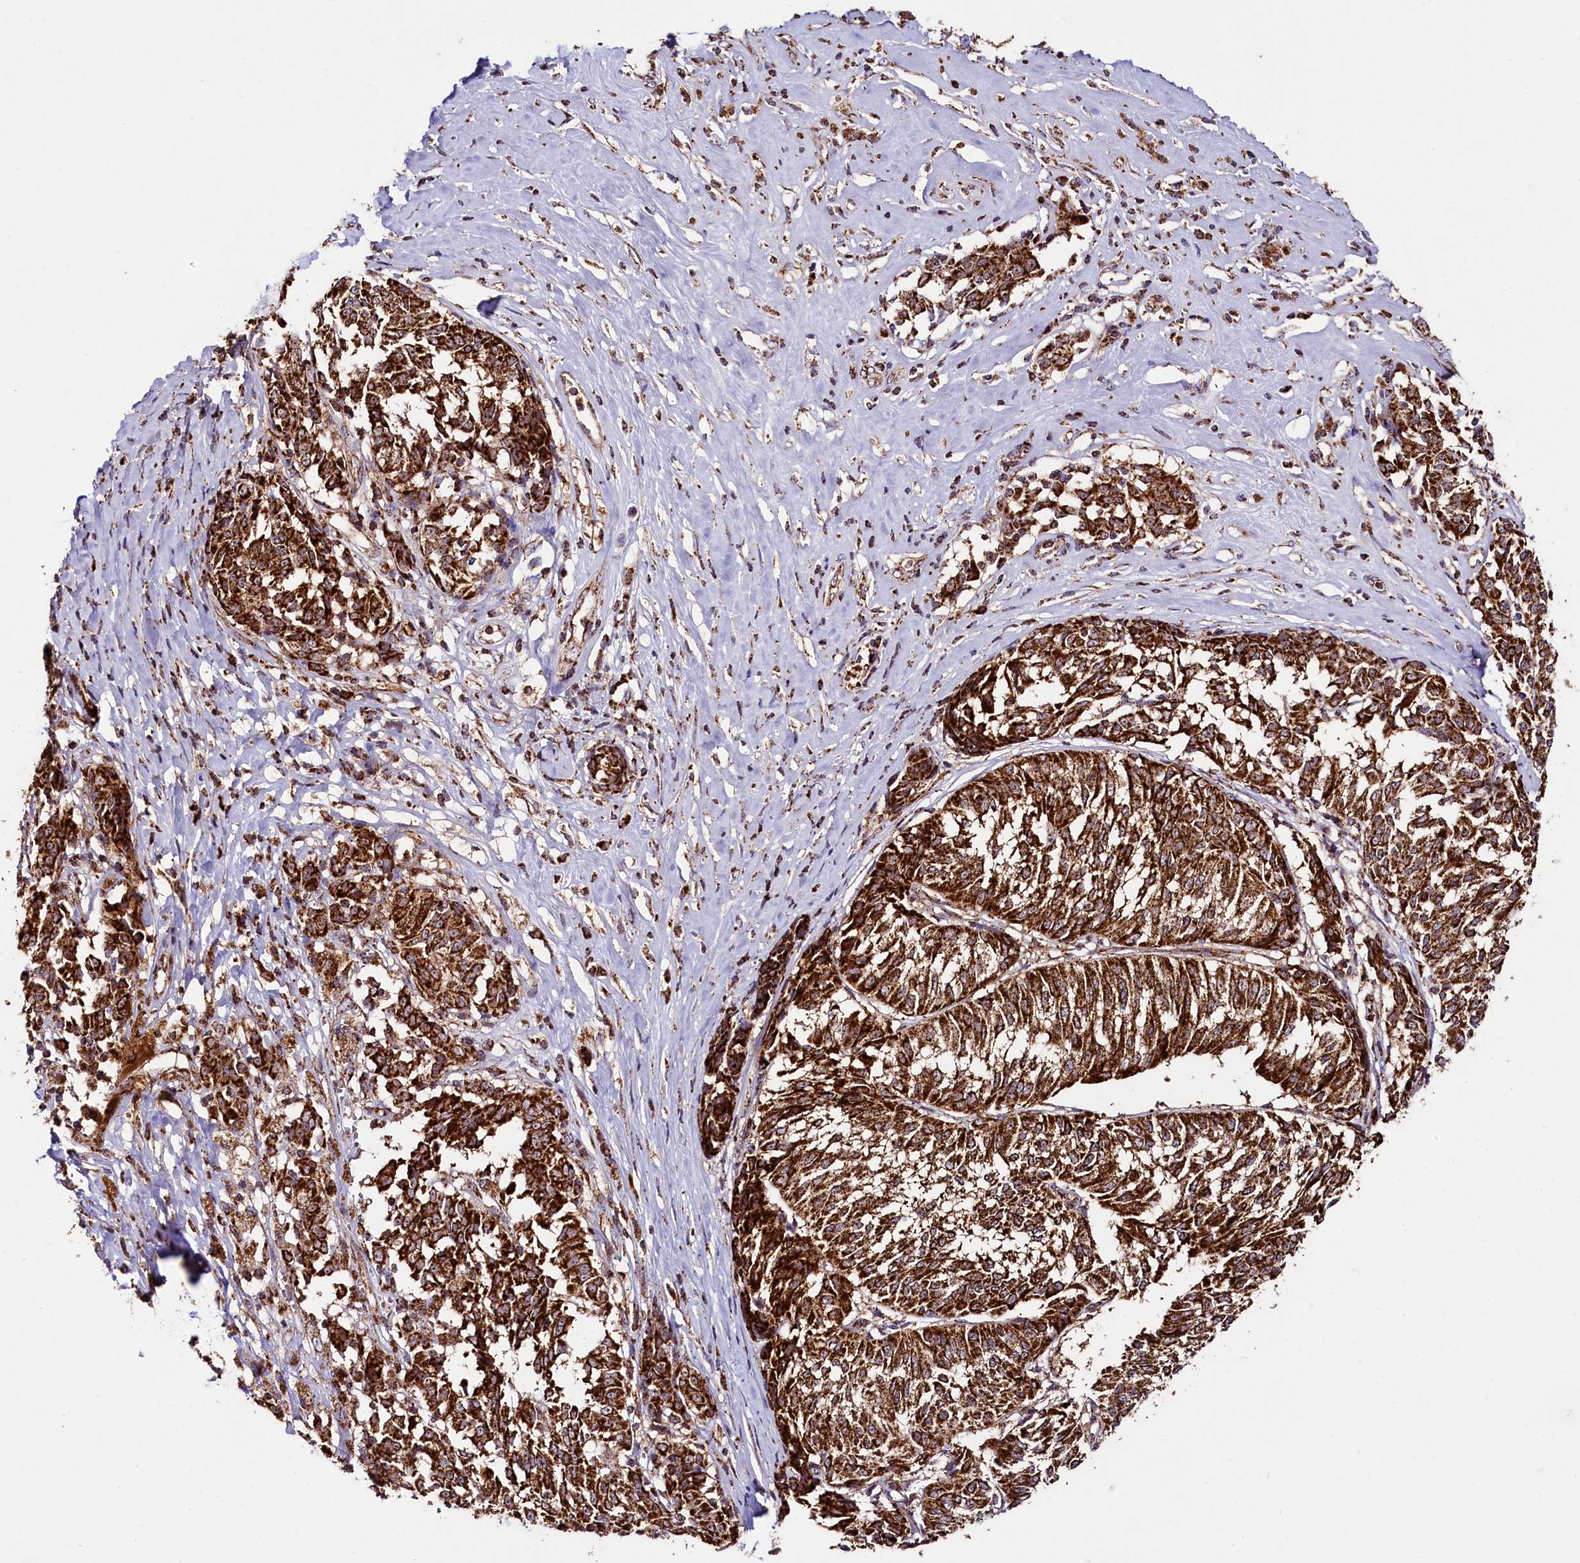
{"staining": {"intensity": "strong", "quantity": ">75%", "location": "cytoplasmic/membranous"}, "tissue": "melanoma", "cell_type": "Tumor cells", "image_type": "cancer", "snomed": [{"axis": "morphology", "description": "Malignant melanoma, NOS"}, {"axis": "topography", "description": "Skin"}], "caption": "This is an image of immunohistochemistry staining of malignant melanoma, which shows strong staining in the cytoplasmic/membranous of tumor cells.", "gene": "CLYBL", "patient": {"sex": "female", "age": 72}}